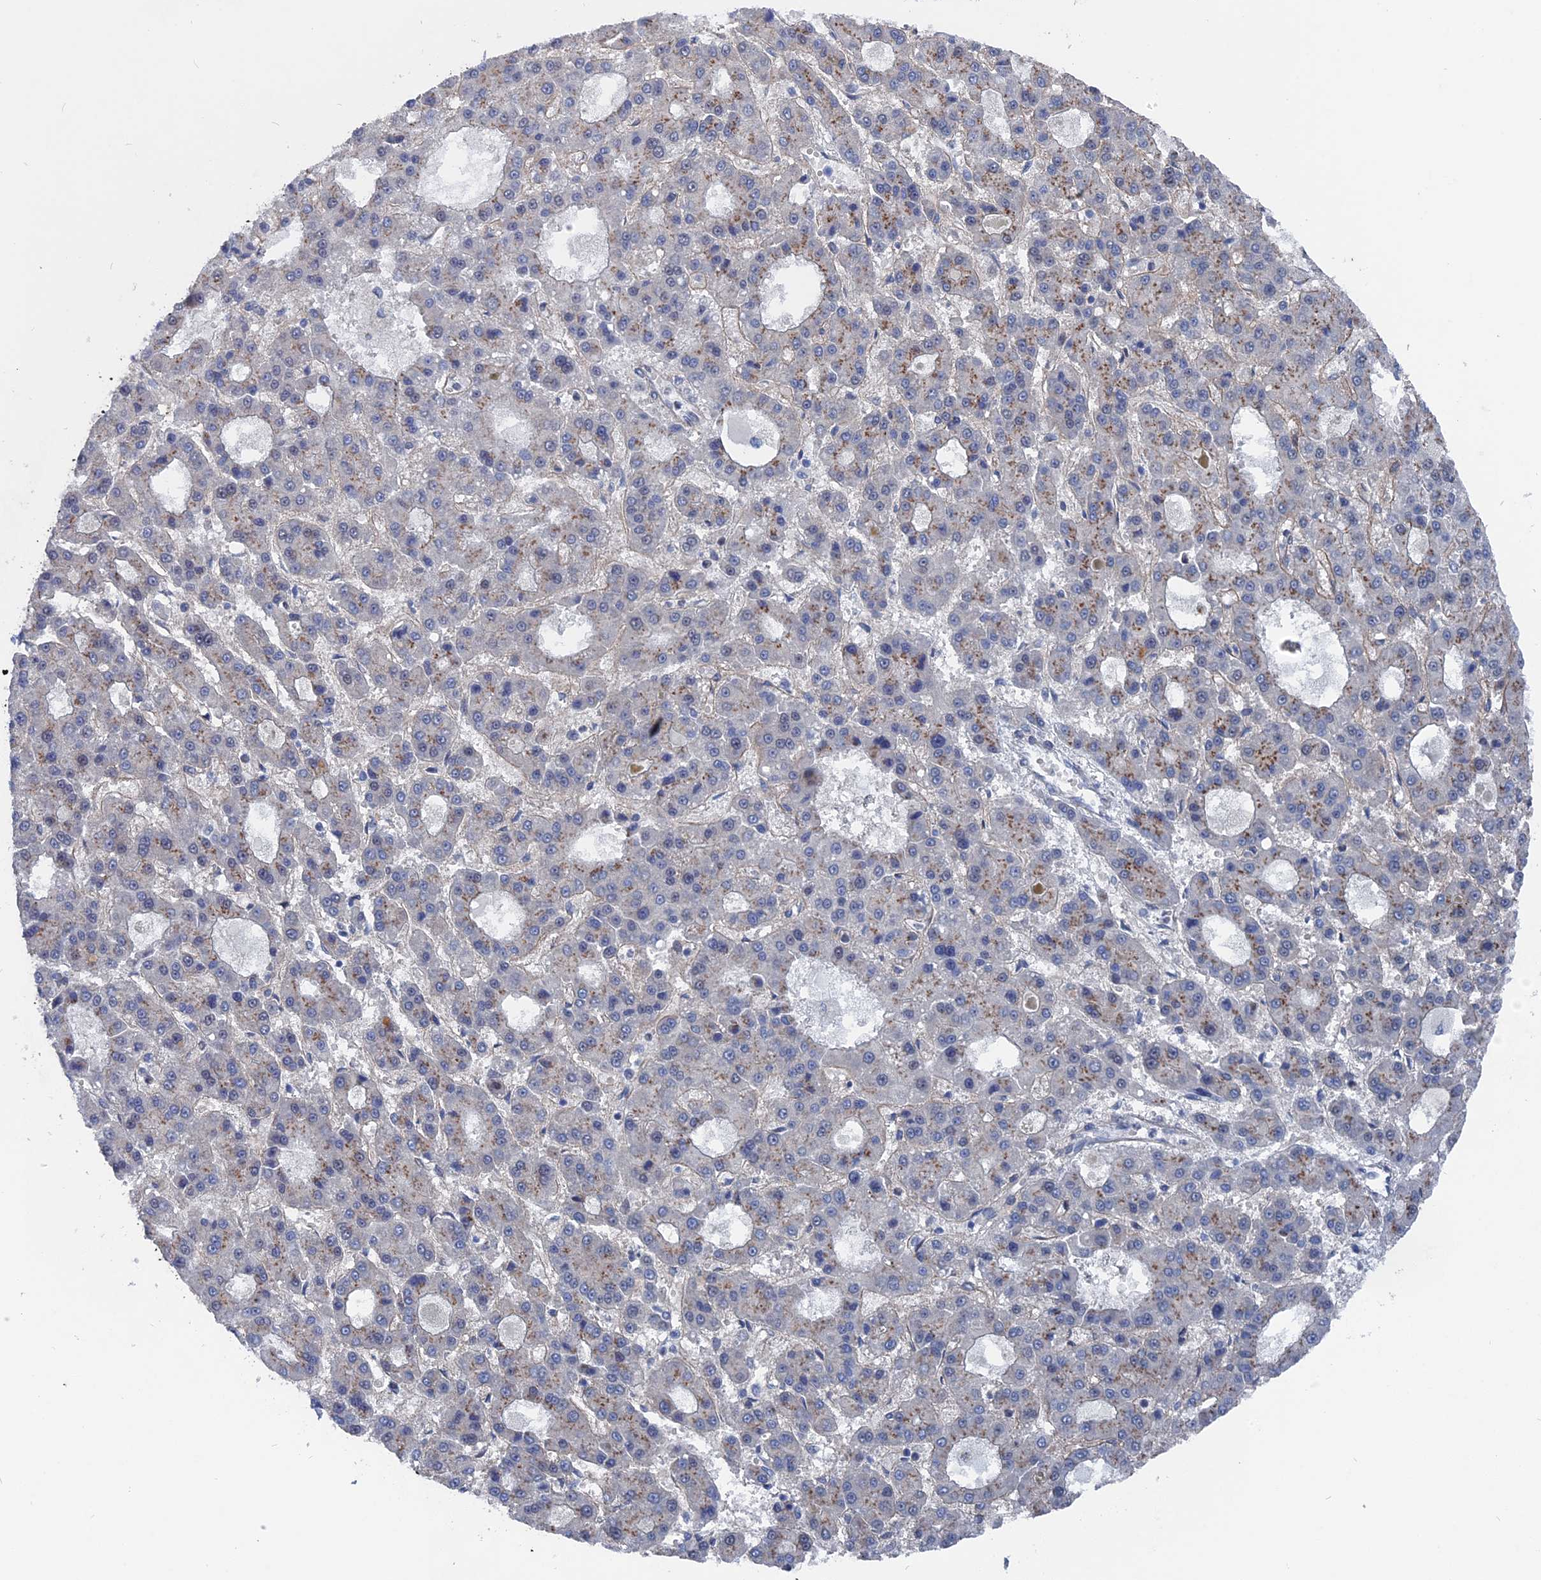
{"staining": {"intensity": "weak", "quantity": "25%-75%", "location": "cytoplasmic/membranous"}, "tissue": "liver cancer", "cell_type": "Tumor cells", "image_type": "cancer", "snomed": [{"axis": "morphology", "description": "Carcinoma, Hepatocellular, NOS"}, {"axis": "topography", "description": "Liver"}], "caption": "Immunohistochemical staining of hepatocellular carcinoma (liver) displays low levels of weak cytoplasmic/membranous protein staining in approximately 25%-75% of tumor cells. Using DAB (3,3'-diaminobenzidine) (brown) and hematoxylin (blue) stains, captured at high magnification using brightfield microscopy.", "gene": "MTRF1", "patient": {"sex": "male", "age": 70}}